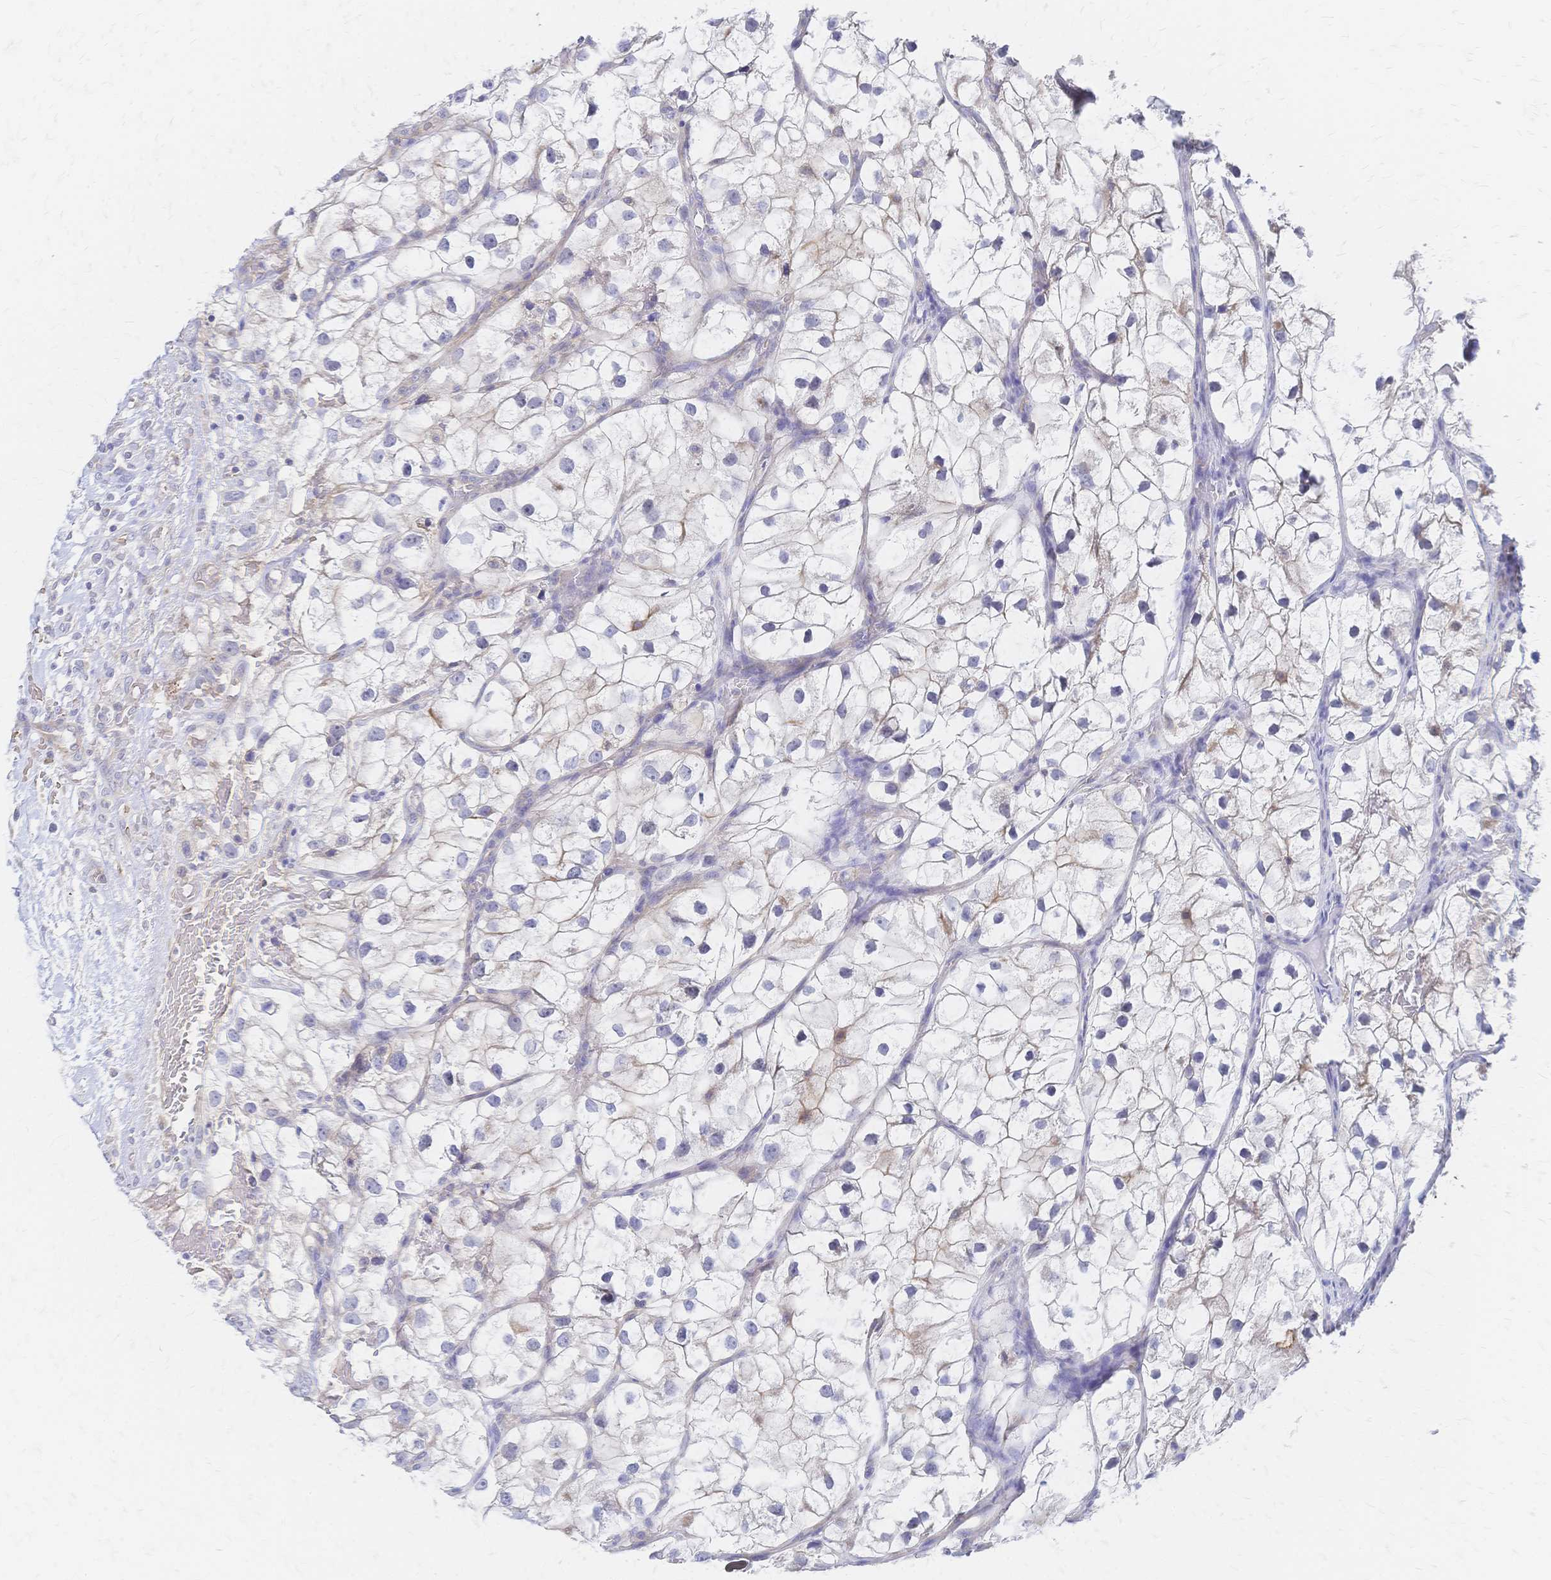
{"staining": {"intensity": "weak", "quantity": "<25%", "location": "cytoplasmic/membranous"}, "tissue": "renal cancer", "cell_type": "Tumor cells", "image_type": "cancer", "snomed": [{"axis": "morphology", "description": "Adenocarcinoma, NOS"}, {"axis": "topography", "description": "Kidney"}], "caption": "Immunohistochemical staining of human renal cancer (adenocarcinoma) displays no significant positivity in tumor cells.", "gene": "SLC5A1", "patient": {"sex": "male", "age": 59}}